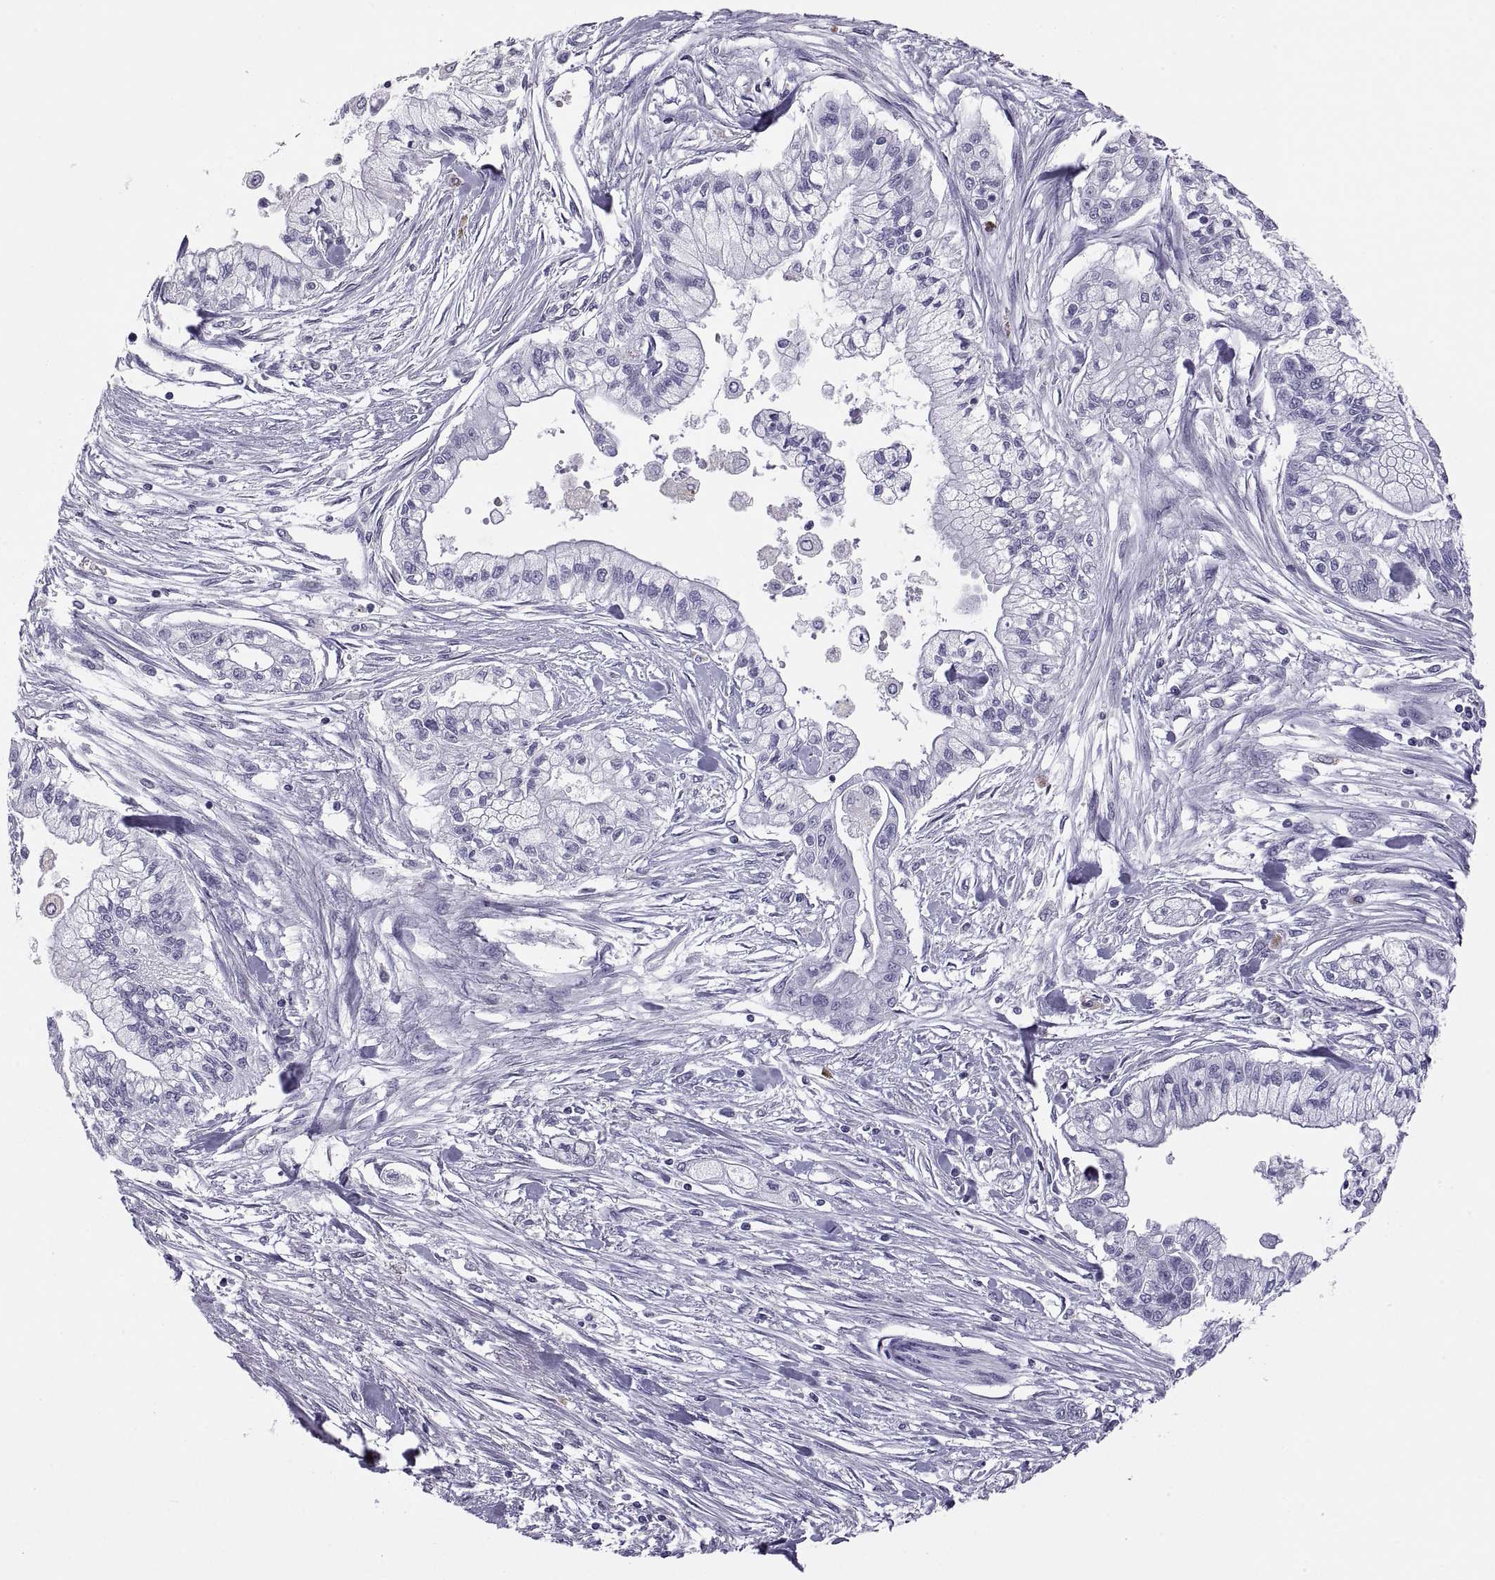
{"staining": {"intensity": "negative", "quantity": "none", "location": "none"}, "tissue": "pancreatic cancer", "cell_type": "Tumor cells", "image_type": "cancer", "snomed": [{"axis": "morphology", "description": "Adenocarcinoma, NOS"}, {"axis": "topography", "description": "Pancreas"}], "caption": "This is a image of immunohistochemistry (IHC) staining of pancreatic cancer (adenocarcinoma), which shows no expression in tumor cells.", "gene": "RGS19", "patient": {"sex": "male", "age": 54}}